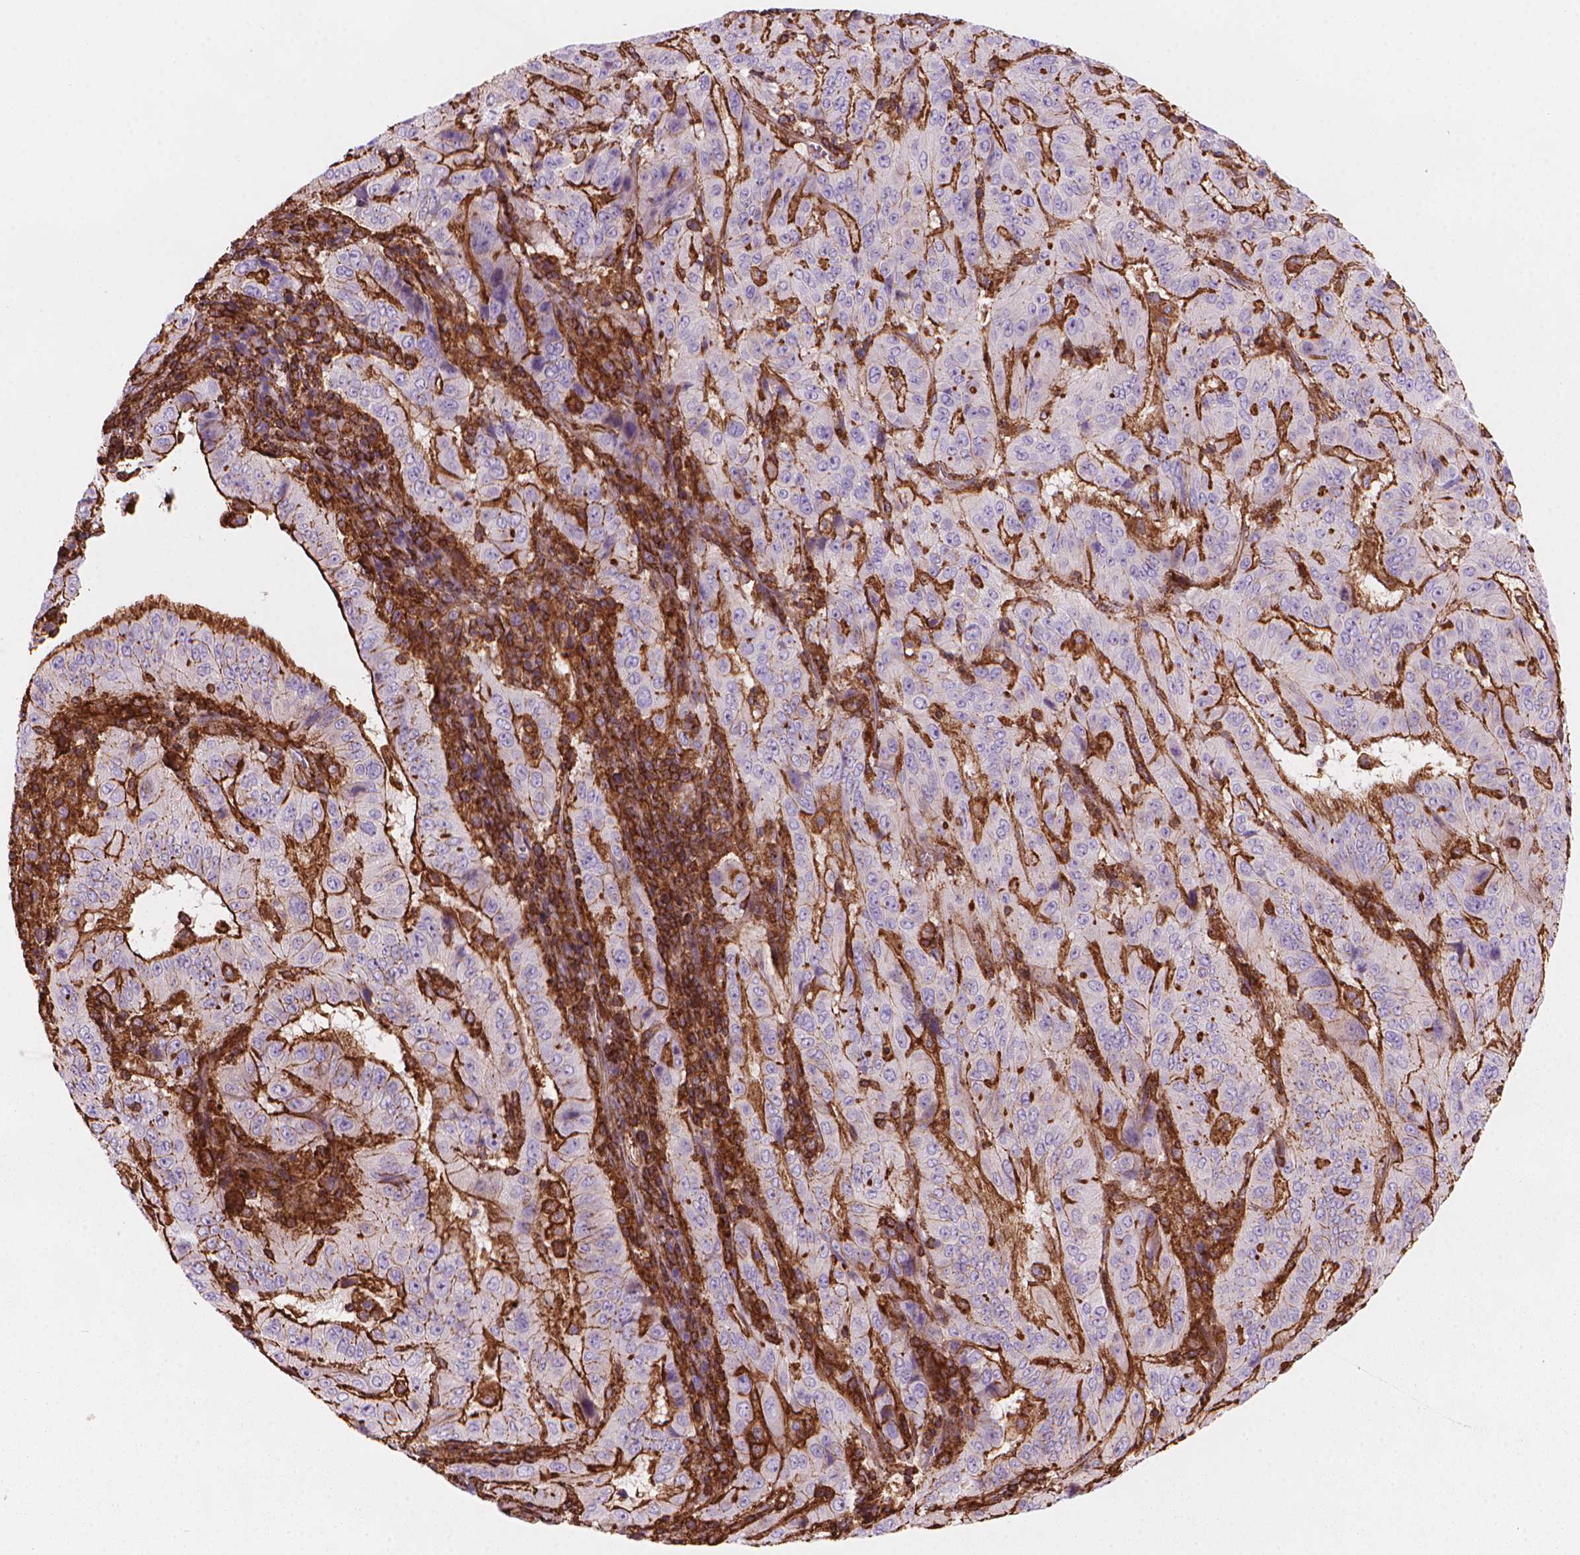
{"staining": {"intensity": "strong", "quantity": "25%-75%", "location": "cytoplasmic/membranous"}, "tissue": "pancreatic cancer", "cell_type": "Tumor cells", "image_type": "cancer", "snomed": [{"axis": "morphology", "description": "Adenocarcinoma, NOS"}, {"axis": "topography", "description": "Pancreas"}], "caption": "Adenocarcinoma (pancreatic) stained for a protein (brown) exhibits strong cytoplasmic/membranous positive positivity in approximately 25%-75% of tumor cells.", "gene": "PATJ", "patient": {"sex": "male", "age": 63}}